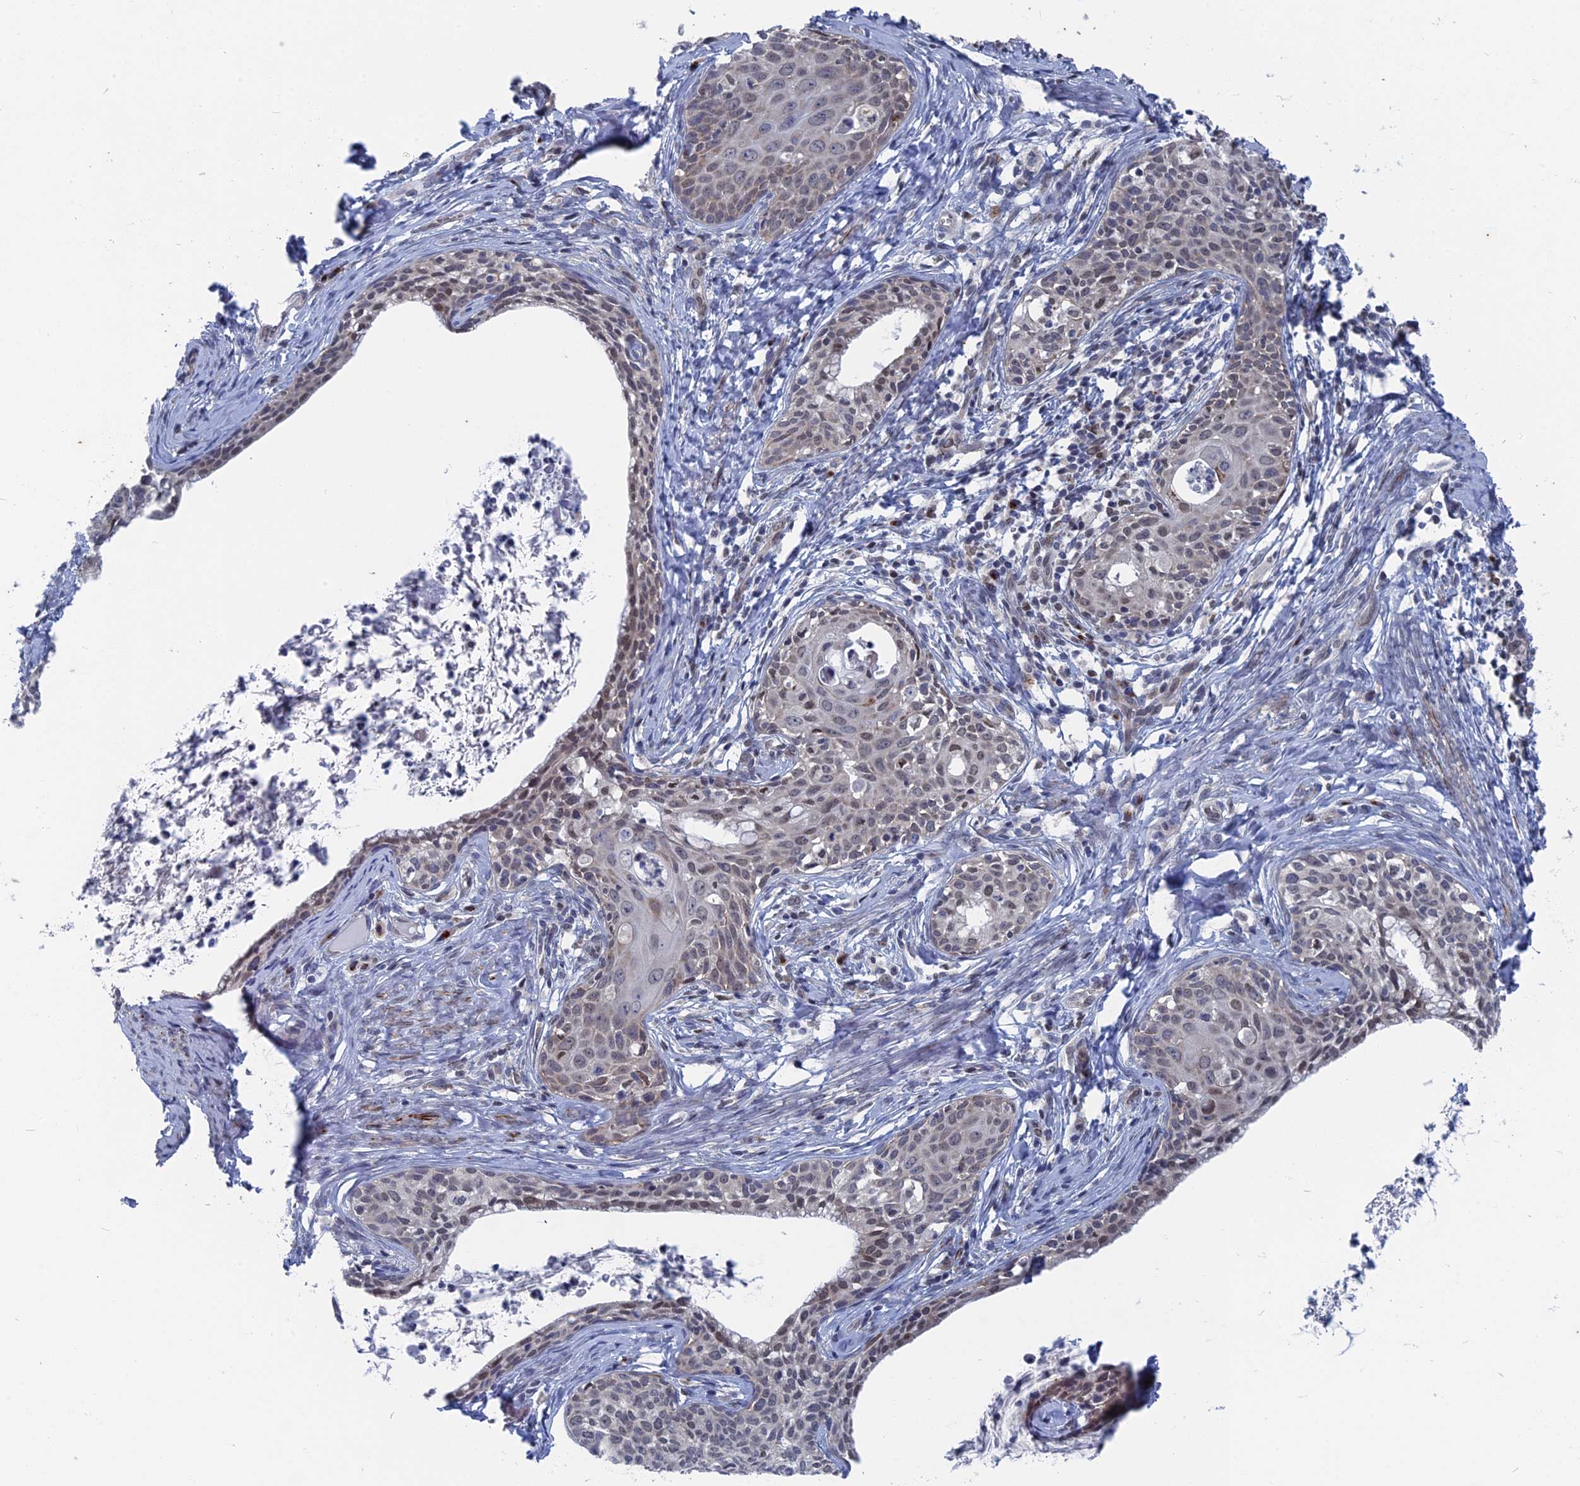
{"staining": {"intensity": "weak", "quantity": "<25%", "location": "nuclear"}, "tissue": "cervical cancer", "cell_type": "Tumor cells", "image_type": "cancer", "snomed": [{"axis": "morphology", "description": "Squamous cell carcinoma, NOS"}, {"axis": "topography", "description": "Cervix"}], "caption": "There is no significant positivity in tumor cells of cervical cancer (squamous cell carcinoma).", "gene": "MTRF1", "patient": {"sex": "female", "age": 52}}